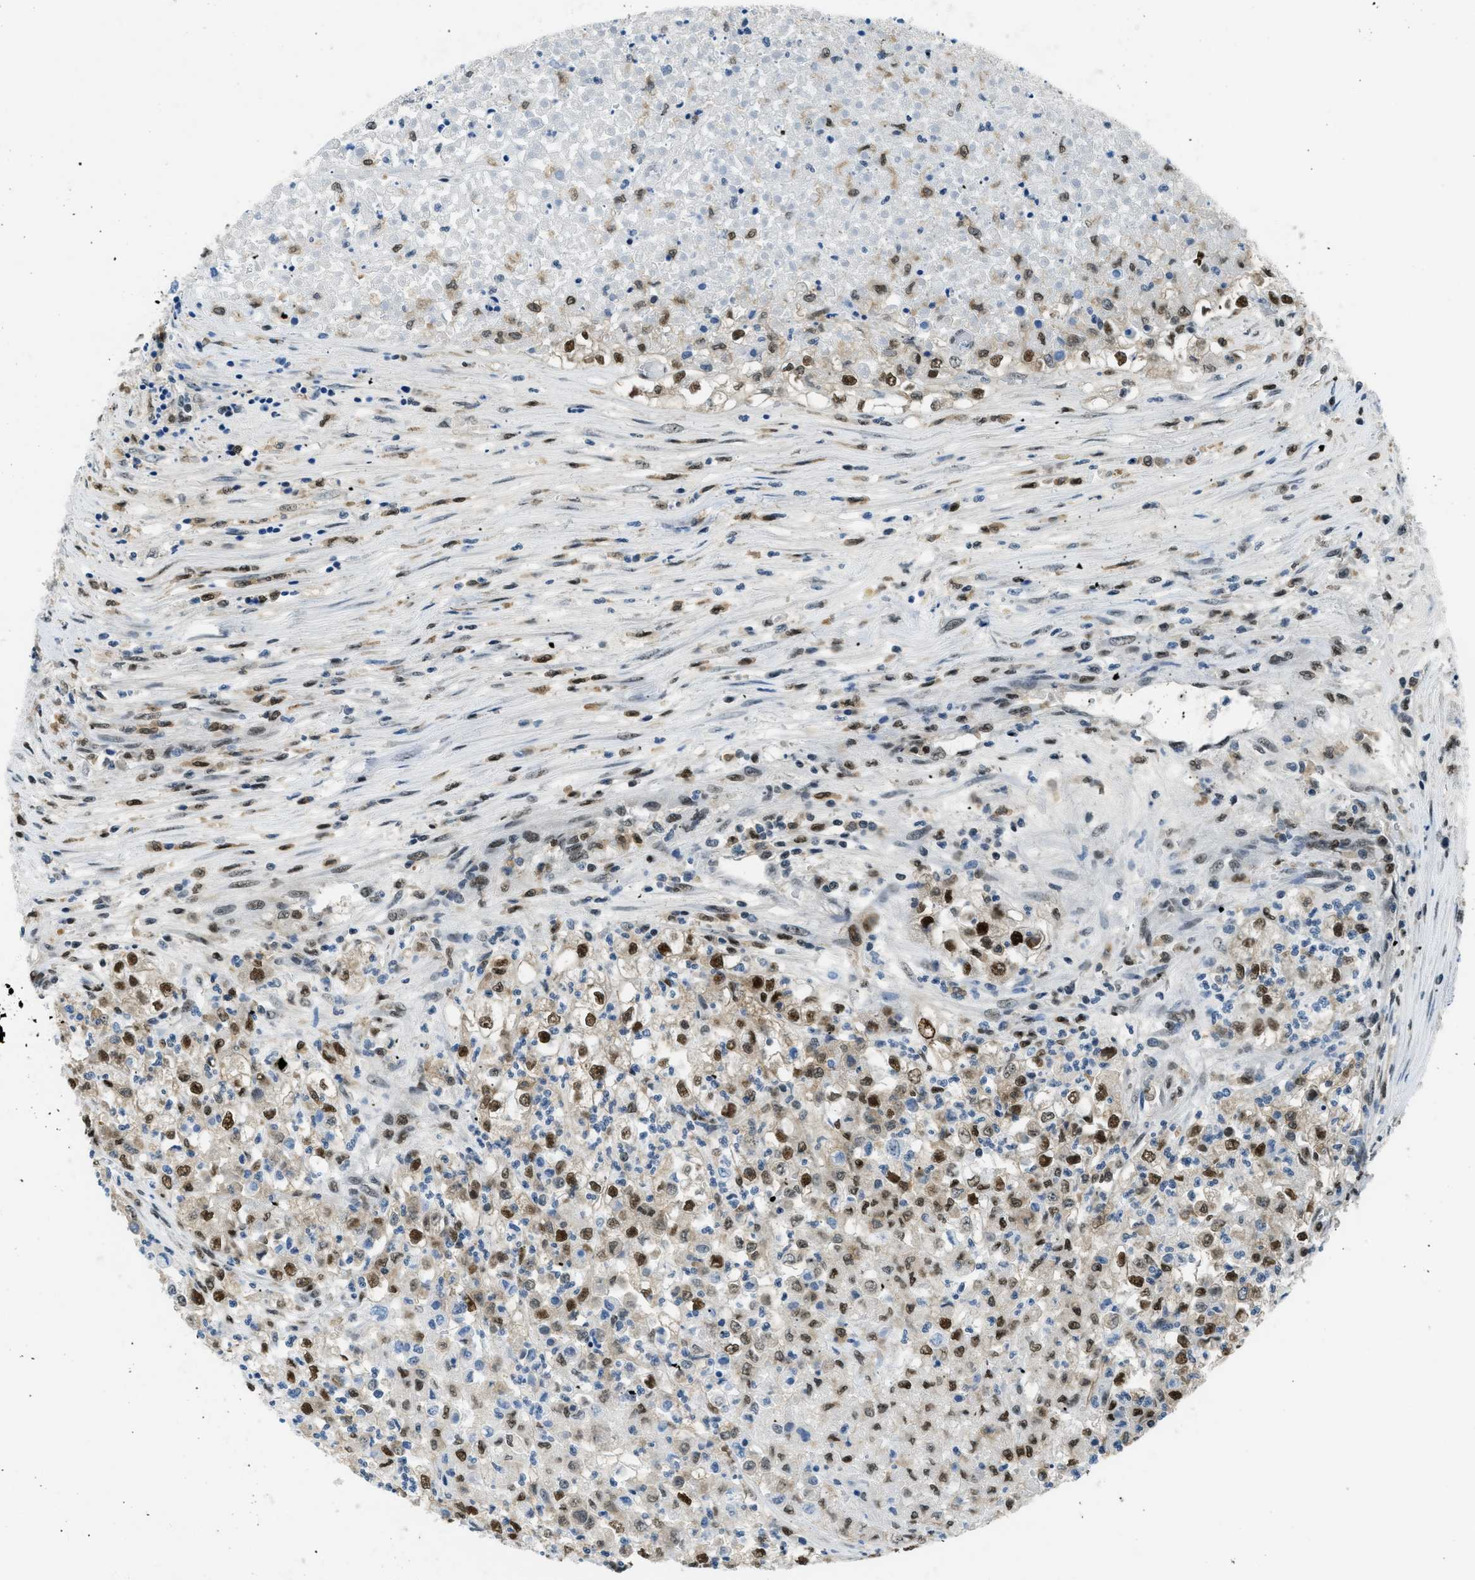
{"staining": {"intensity": "strong", "quantity": ">75%", "location": "nuclear"}, "tissue": "renal cancer", "cell_type": "Tumor cells", "image_type": "cancer", "snomed": [{"axis": "morphology", "description": "Adenocarcinoma, NOS"}, {"axis": "topography", "description": "Kidney"}], "caption": "IHC staining of renal adenocarcinoma, which demonstrates high levels of strong nuclear staining in approximately >75% of tumor cells indicating strong nuclear protein positivity. The staining was performed using DAB (brown) for protein detection and nuclei were counterstained in hematoxylin (blue).", "gene": "OGFR", "patient": {"sex": "female", "age": 54}}